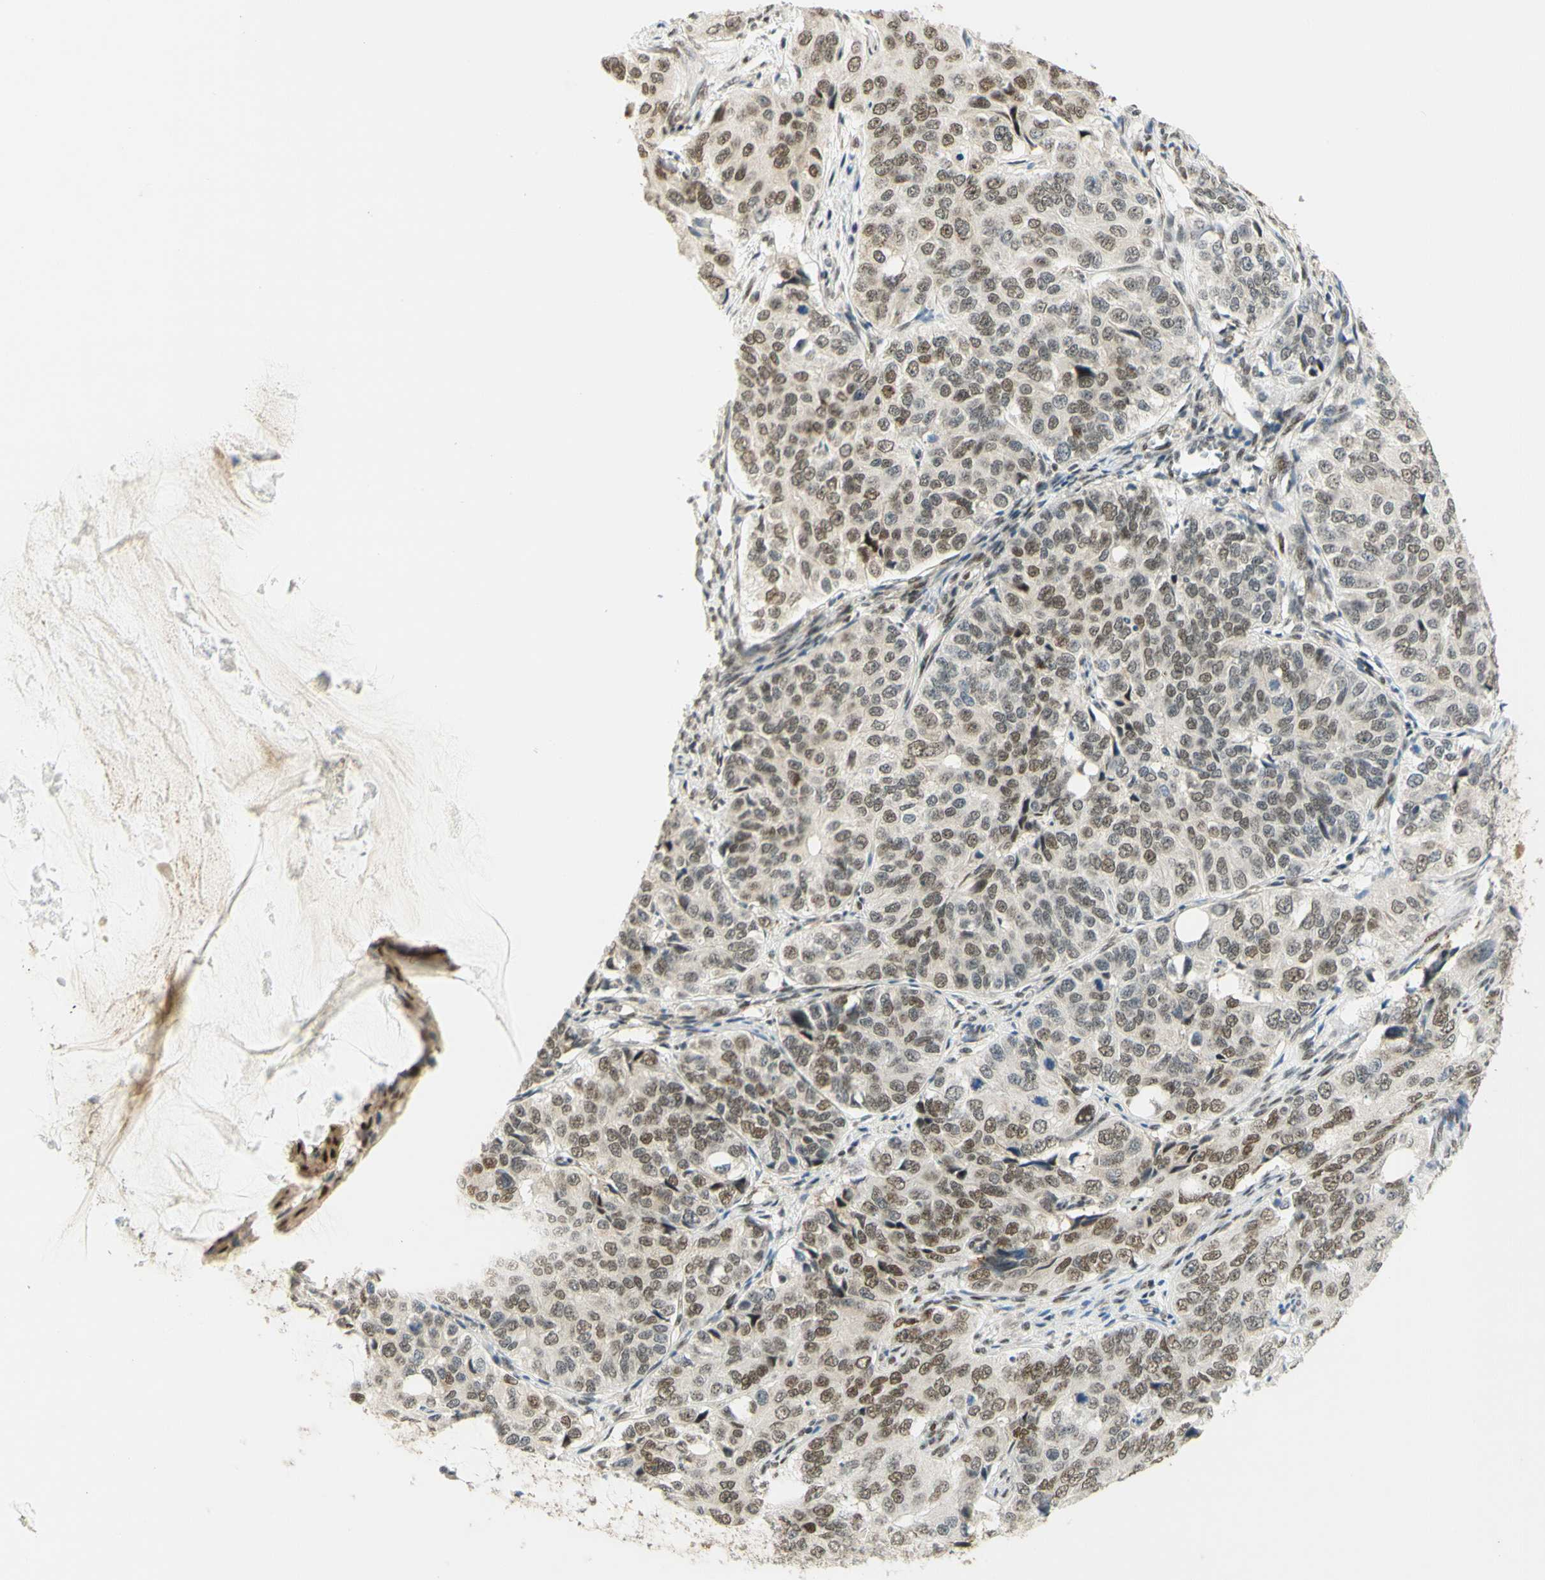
{"staining": {"intensity": "moderate", "quantity": ">75%", "location": "nuclear"}, "tissue": "ovarian cancer", "cell_type": "Tumor cells", "image_type": "cancer", "snomed": [{"axis": "morphology", "description": "Carcinoma, endometroid"}, {"axis": "topography", "description": "Ovary"}], "caption": "DAB immunohistochemical staining of human endometroid carcinoma (ovarian) exhibits moderate nuclear protein staining in approximately >75% of tumor cells. Immunohistochemistry (ihc) stains the protein of interest in brown and the nuclei are stained blue.", "gene": "DDX1", "patient": {"sex": "female", "age": 51}}